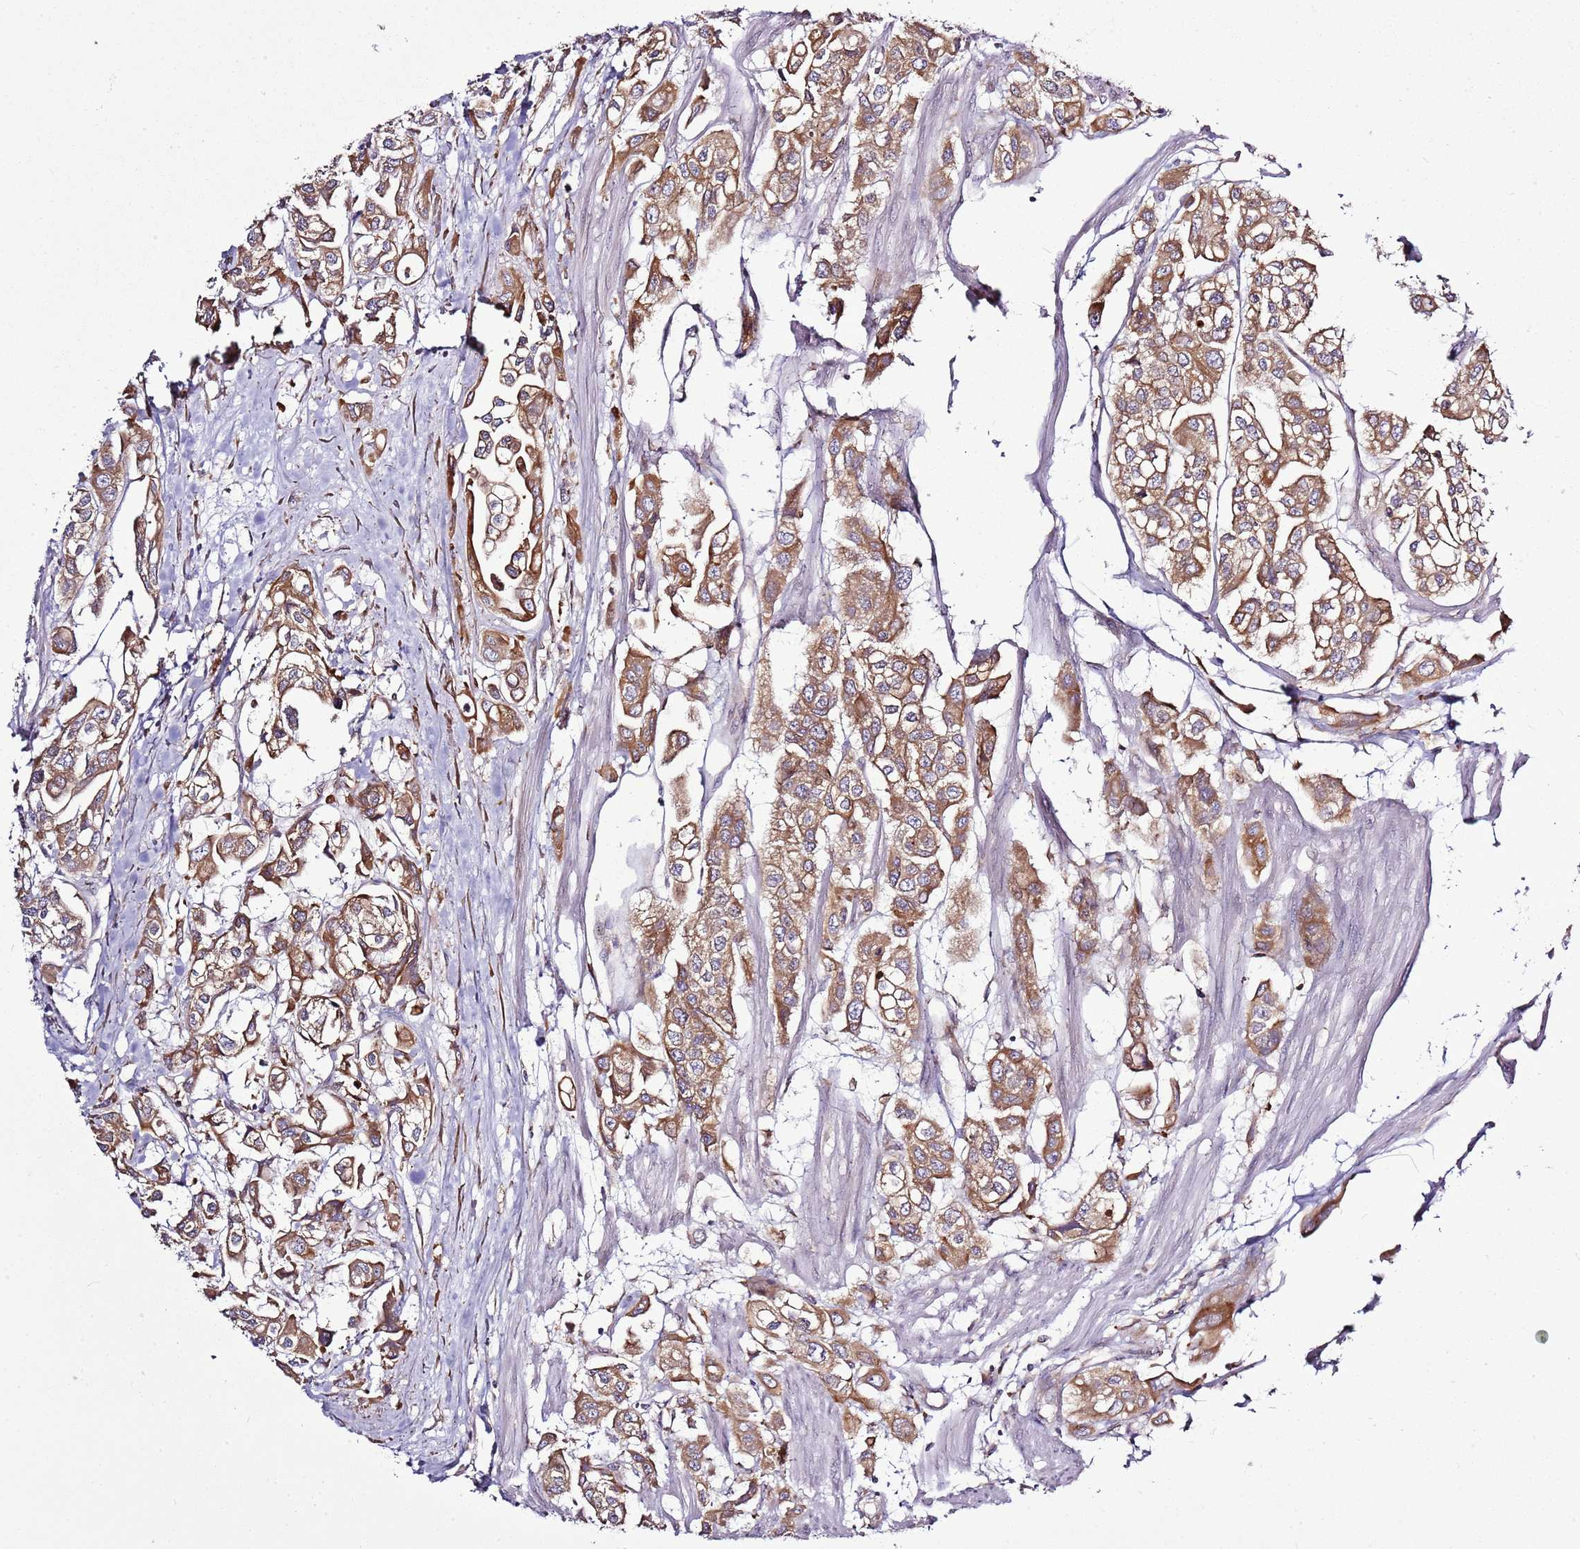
{"staining": {"intensity": "moderate", "quantity": ">75%", "location": "cytoplasmic/membranous"}, "tissue": "urothelial cancer", "cell_type": "Tumor cells", "image_type": "cancer", "snomed": [{"axis": "morphology", "description": "Urothelial carcinoma, High grade"}, {"axis": "topography", "description": "Urinary bladder"}], "caption": "Immunohistochemistry (IHC) of human urothelial cancer shows medium levels of moderate cytoplasmic/membranous expression in about >75% of tumor cells.", "gene": "TMED10", "patient": {"sex": "male", "age": 67}}